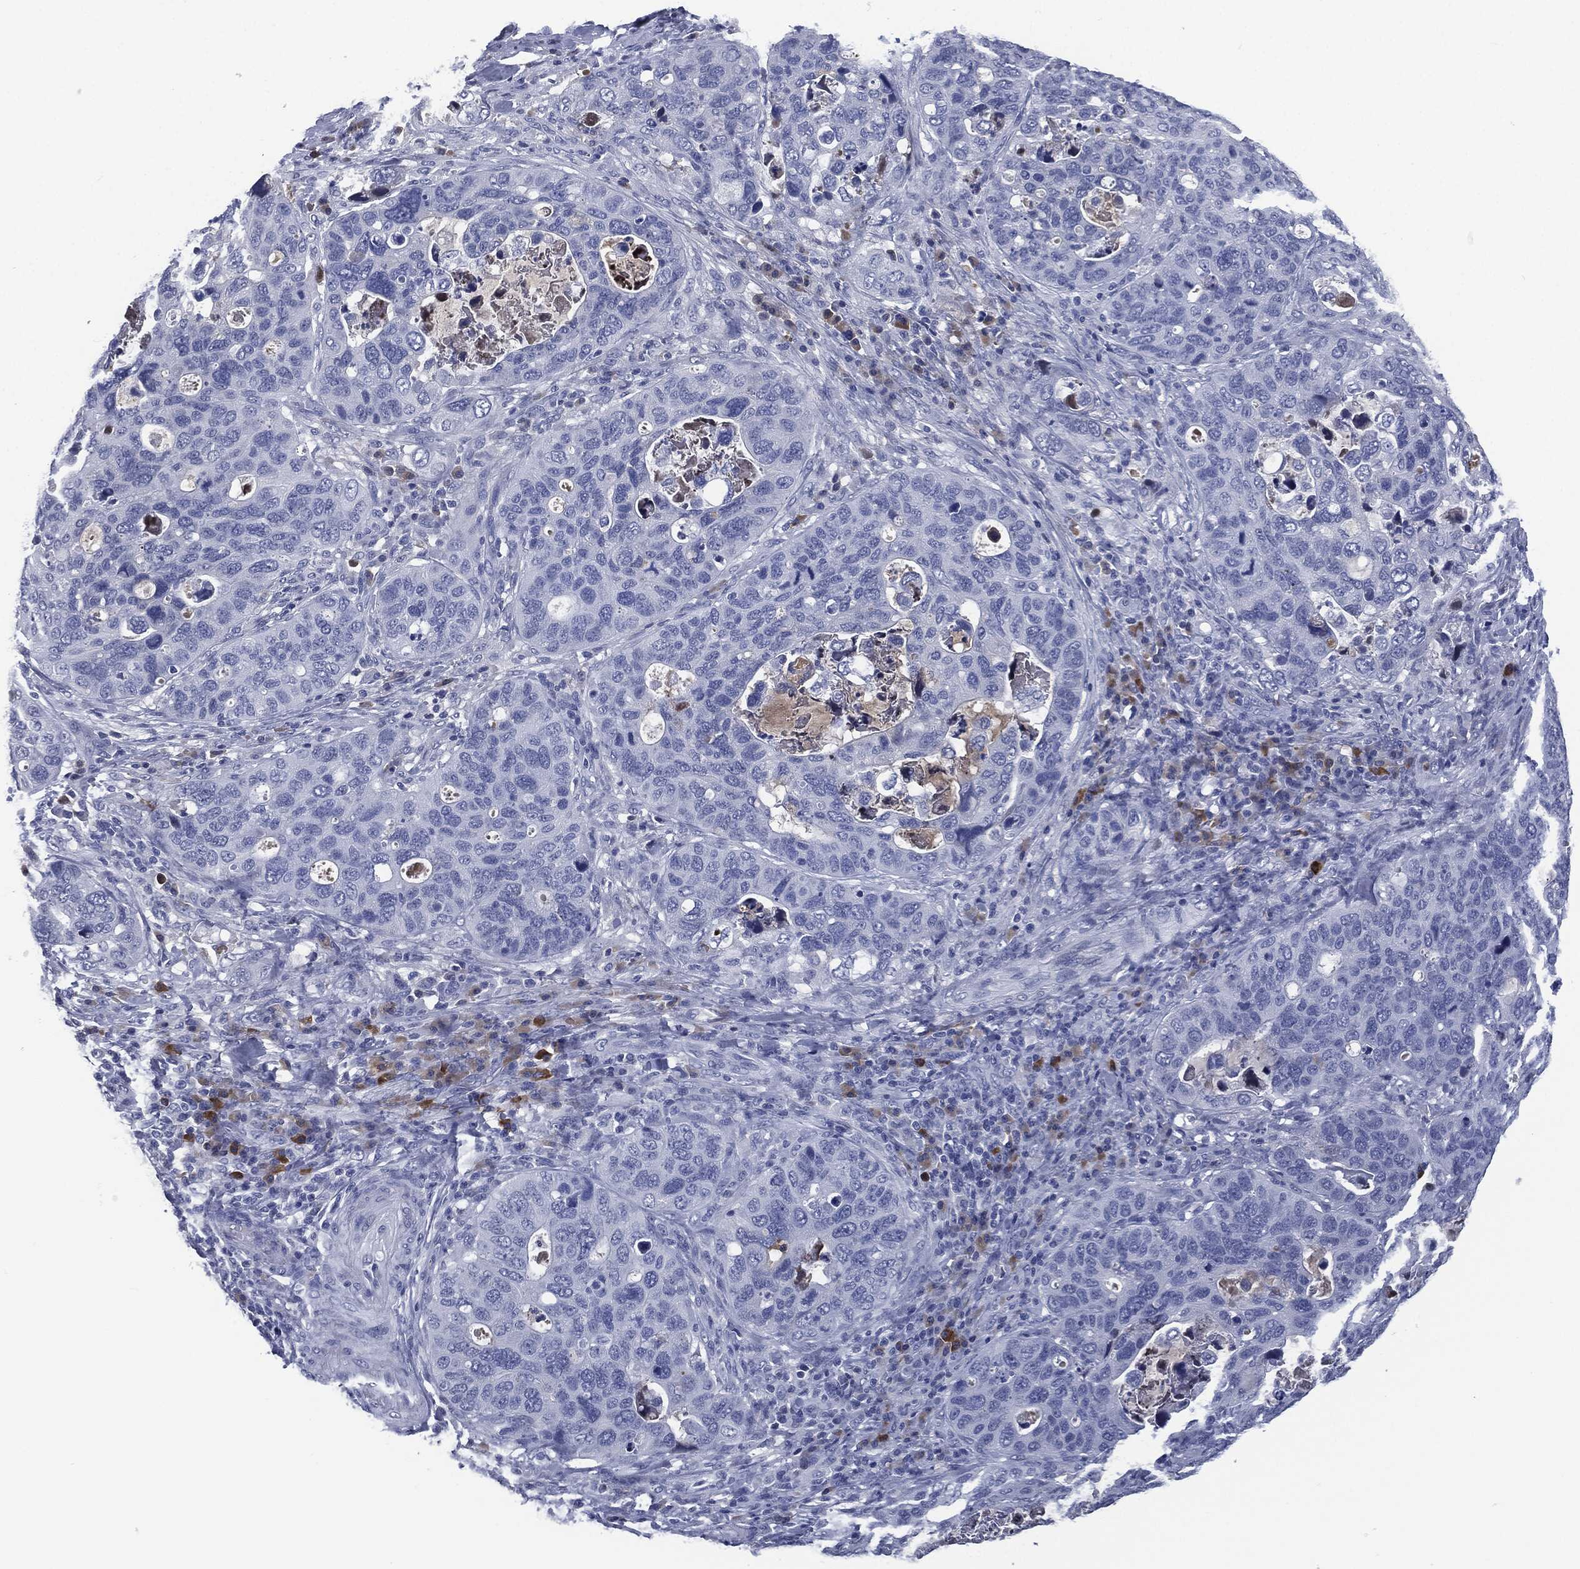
{"staining": {"intensity": "negative", "quantity": "none", "location": "none"}, "tissue": "stomach cancer", "cell_type": "Tumor cells", "image_type": "cancer", "snomed": [{"axis": "morphology", "description": "Adenocarcinoma, NOS"}, {"axis": "topography", "description": "Stomach"}], "caption": "Immunohistochemistry image of neoplastic tissue: stomach adenocarcinoma stained with DAB (3,3'-diaminobenzidine) displays no significant protein staining in tumor cells. The staining is performed using DAB brown chromogen with nuclei counter-stained in using hematoxylin.", "gene": "SIGLEC7", "patient": {"sex": "male", "age": 54}}